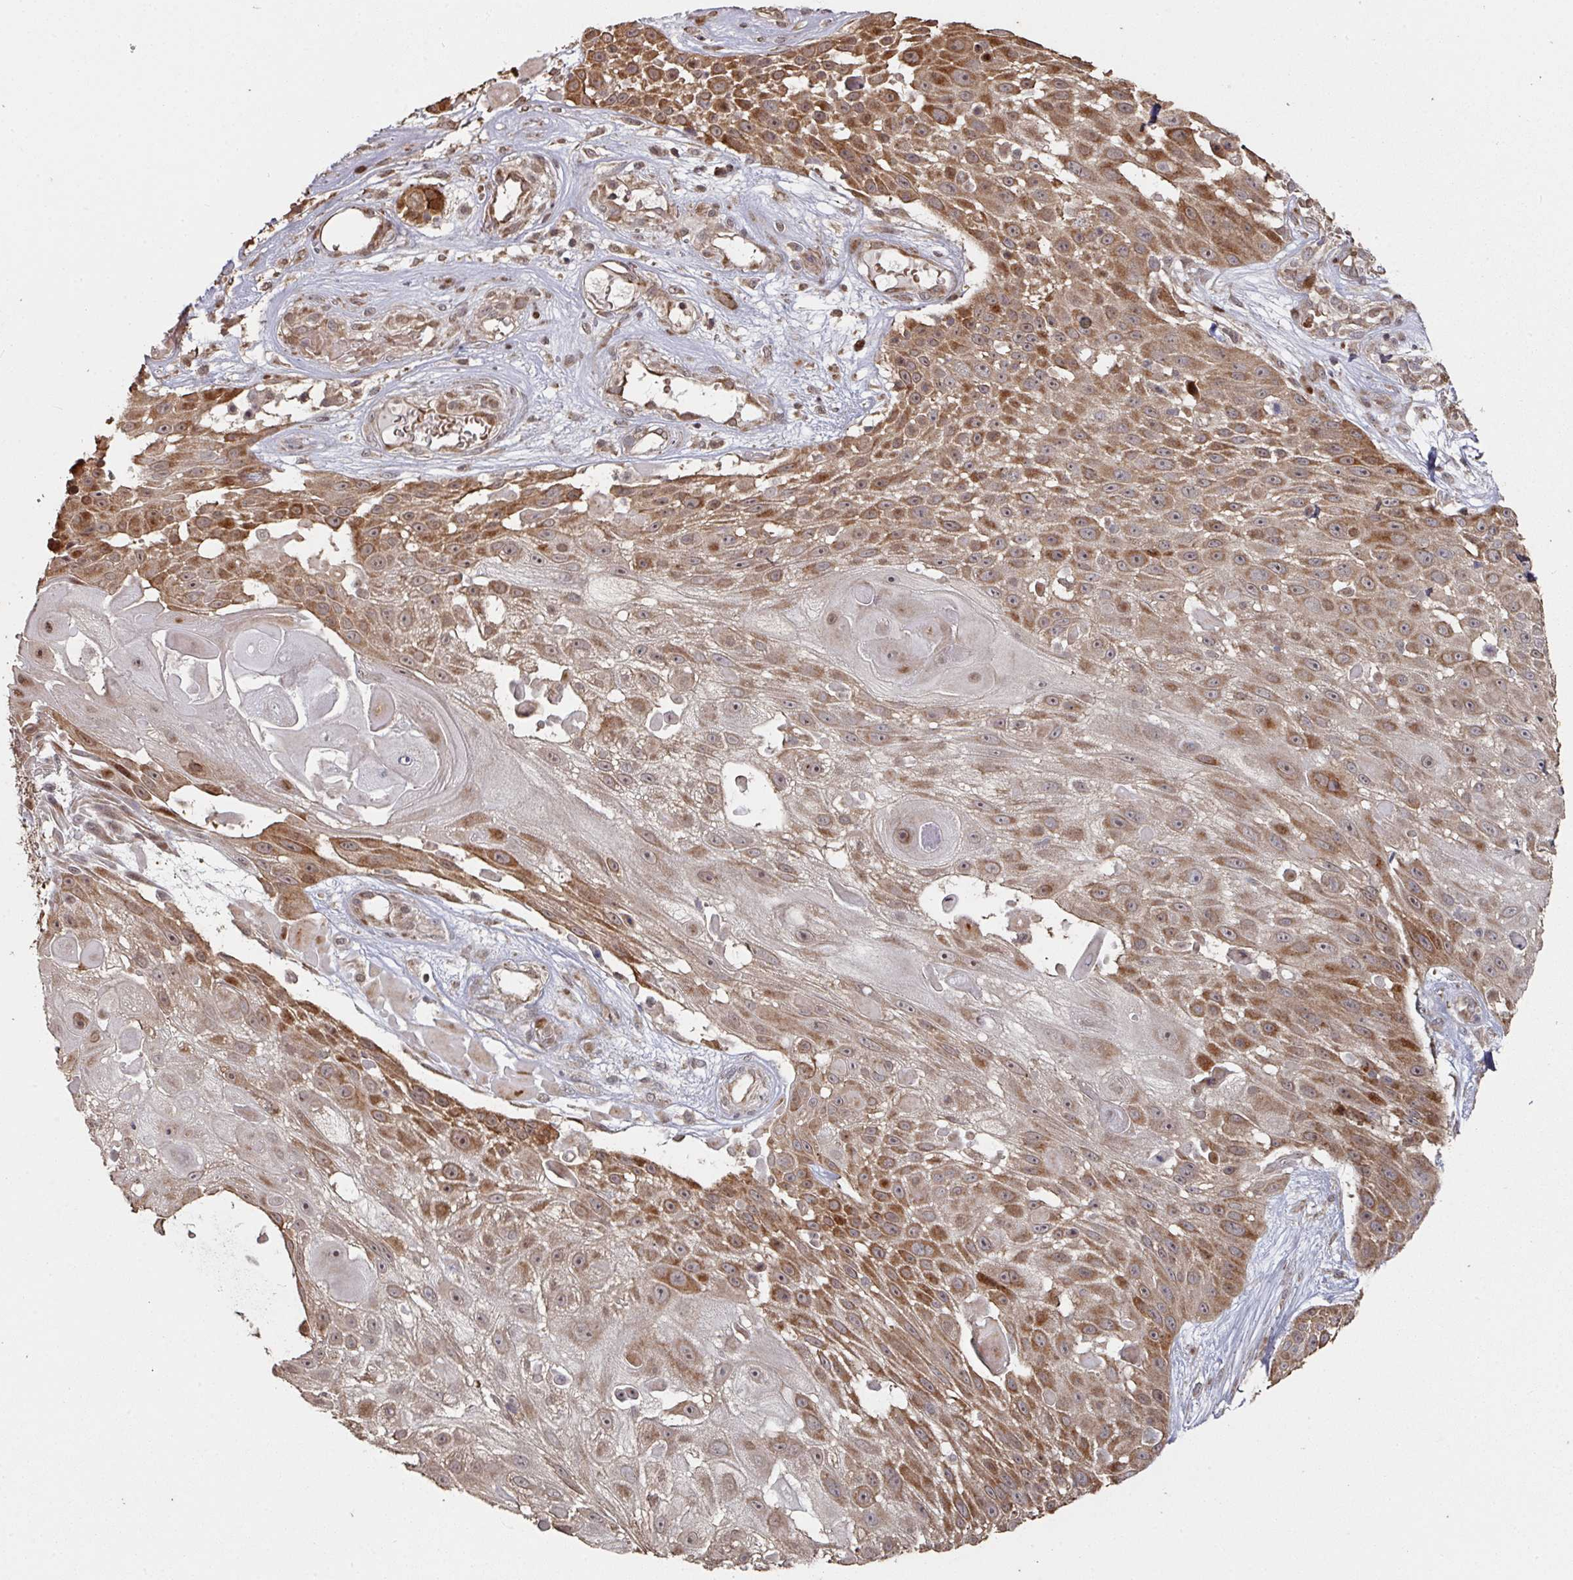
{"staining": {"intensity": "moderate", "quantity": ">75%", "location": "cytoplasmic/membranous,nuclear"}, "tissue": "skin cancer", "cell_type": "Tumor cells", "image_type": "cancer", "snomed": [{"axis": "morphology", "description": "Squamous cell carcinoma, NOS"}, {"axis": "topography", "description": "Skin"}], "caption": "Protein analysis of skin cancer (squamous cell carcinoma) tissue exhibits moderate cytoplasmic/membranous and nuclear expression in about >75% of tumor cells.", "gene": "CA7", "patient": {"sex": "female", "age": 86}}